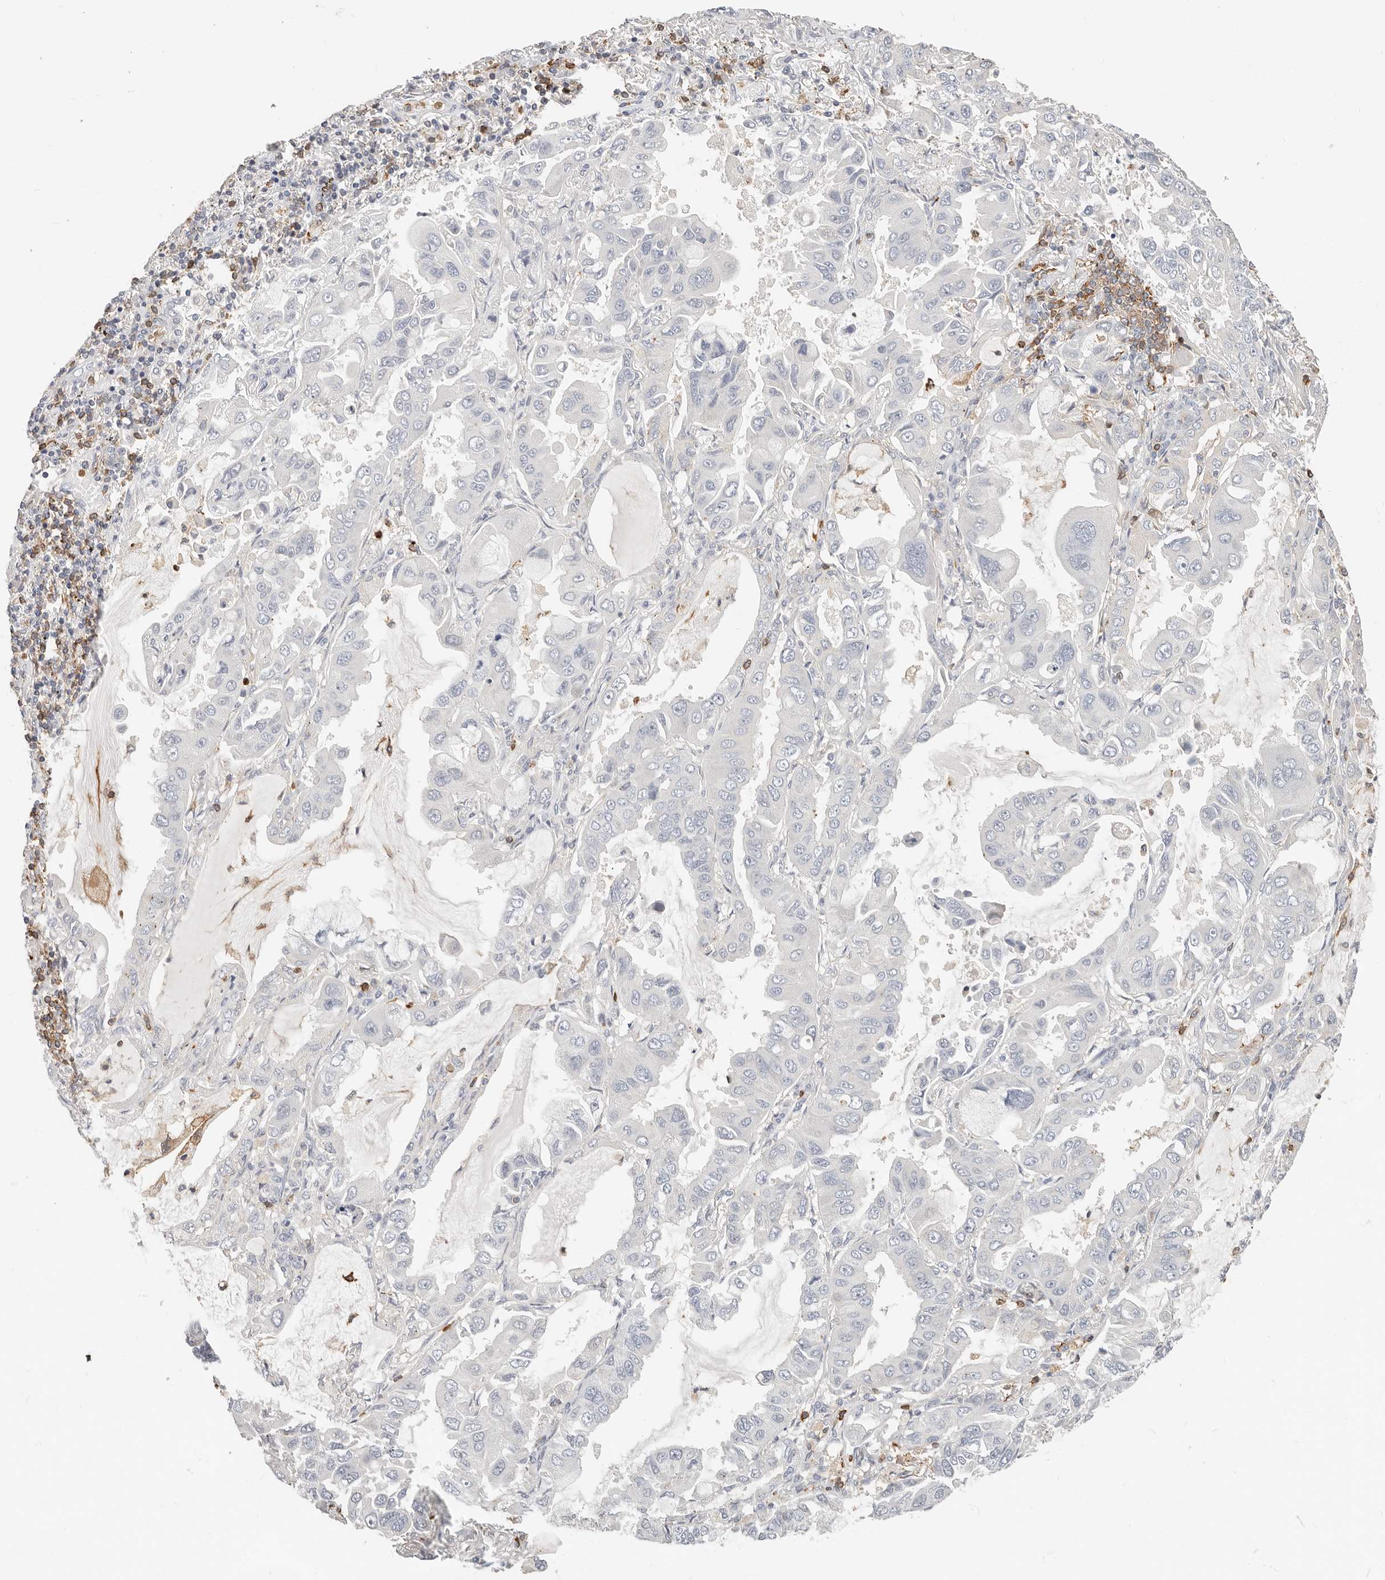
{"staining": {"intensity": "negative", "quantity": "none", "location": "none"}, "tissue": "lung cancer", "cell_type": "Tumor cells", "image_type": "cancer", "snomed": [{"axis": "morphology", "description": "Adenocarcinoma, NOS"}, {"axis": "topography", "description": "Lung"}], "caption": "The histopathology image reveals no staining of tumor cells in lung cancer (adenocarcinoma).", "gene": "TMEM63B", "patient": {"sex": "male", "age": 64}}